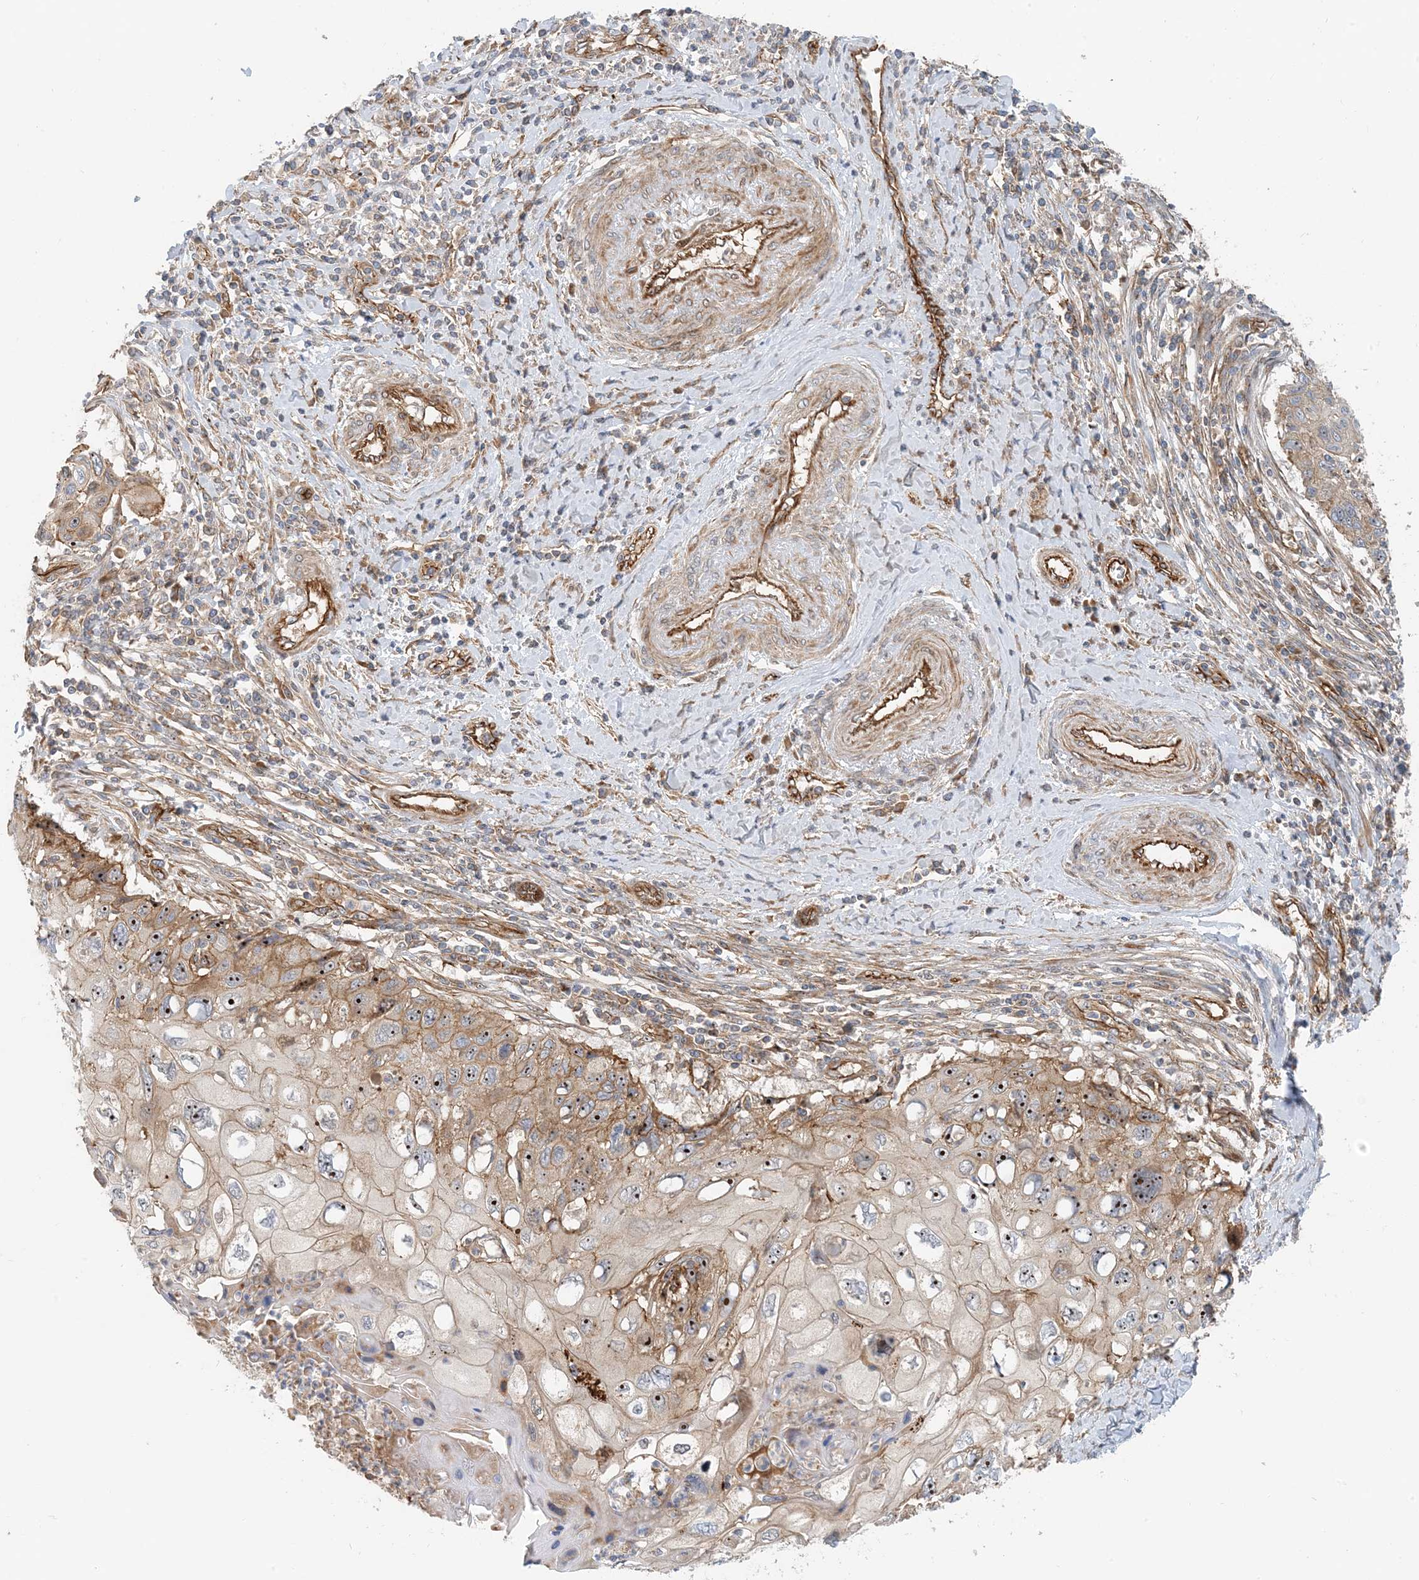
{"staining": {"intensity": "moderate", "quantity": "25%-75%", "location": "cytoplasmic/membranous,nuclear"}, "tissue": "cervical cancer", "cell_type": "Tumor cells", "image_type": "cancer", "snomed": [{"axis": "morphology", "description": "Squamous cell carcinoma, NOS"}, {"axis": "topography", "description": "Cervix"}], "caption": "The histopathology image demonstrates a brown stain indicating the presence of a protein in the cytoplasmic/membranous and nuclear of tumor cells in cervical cancer (squamous cell carcinoma).", "gene": "MYL5", "patient": {"sex": "female", "age": 70}}